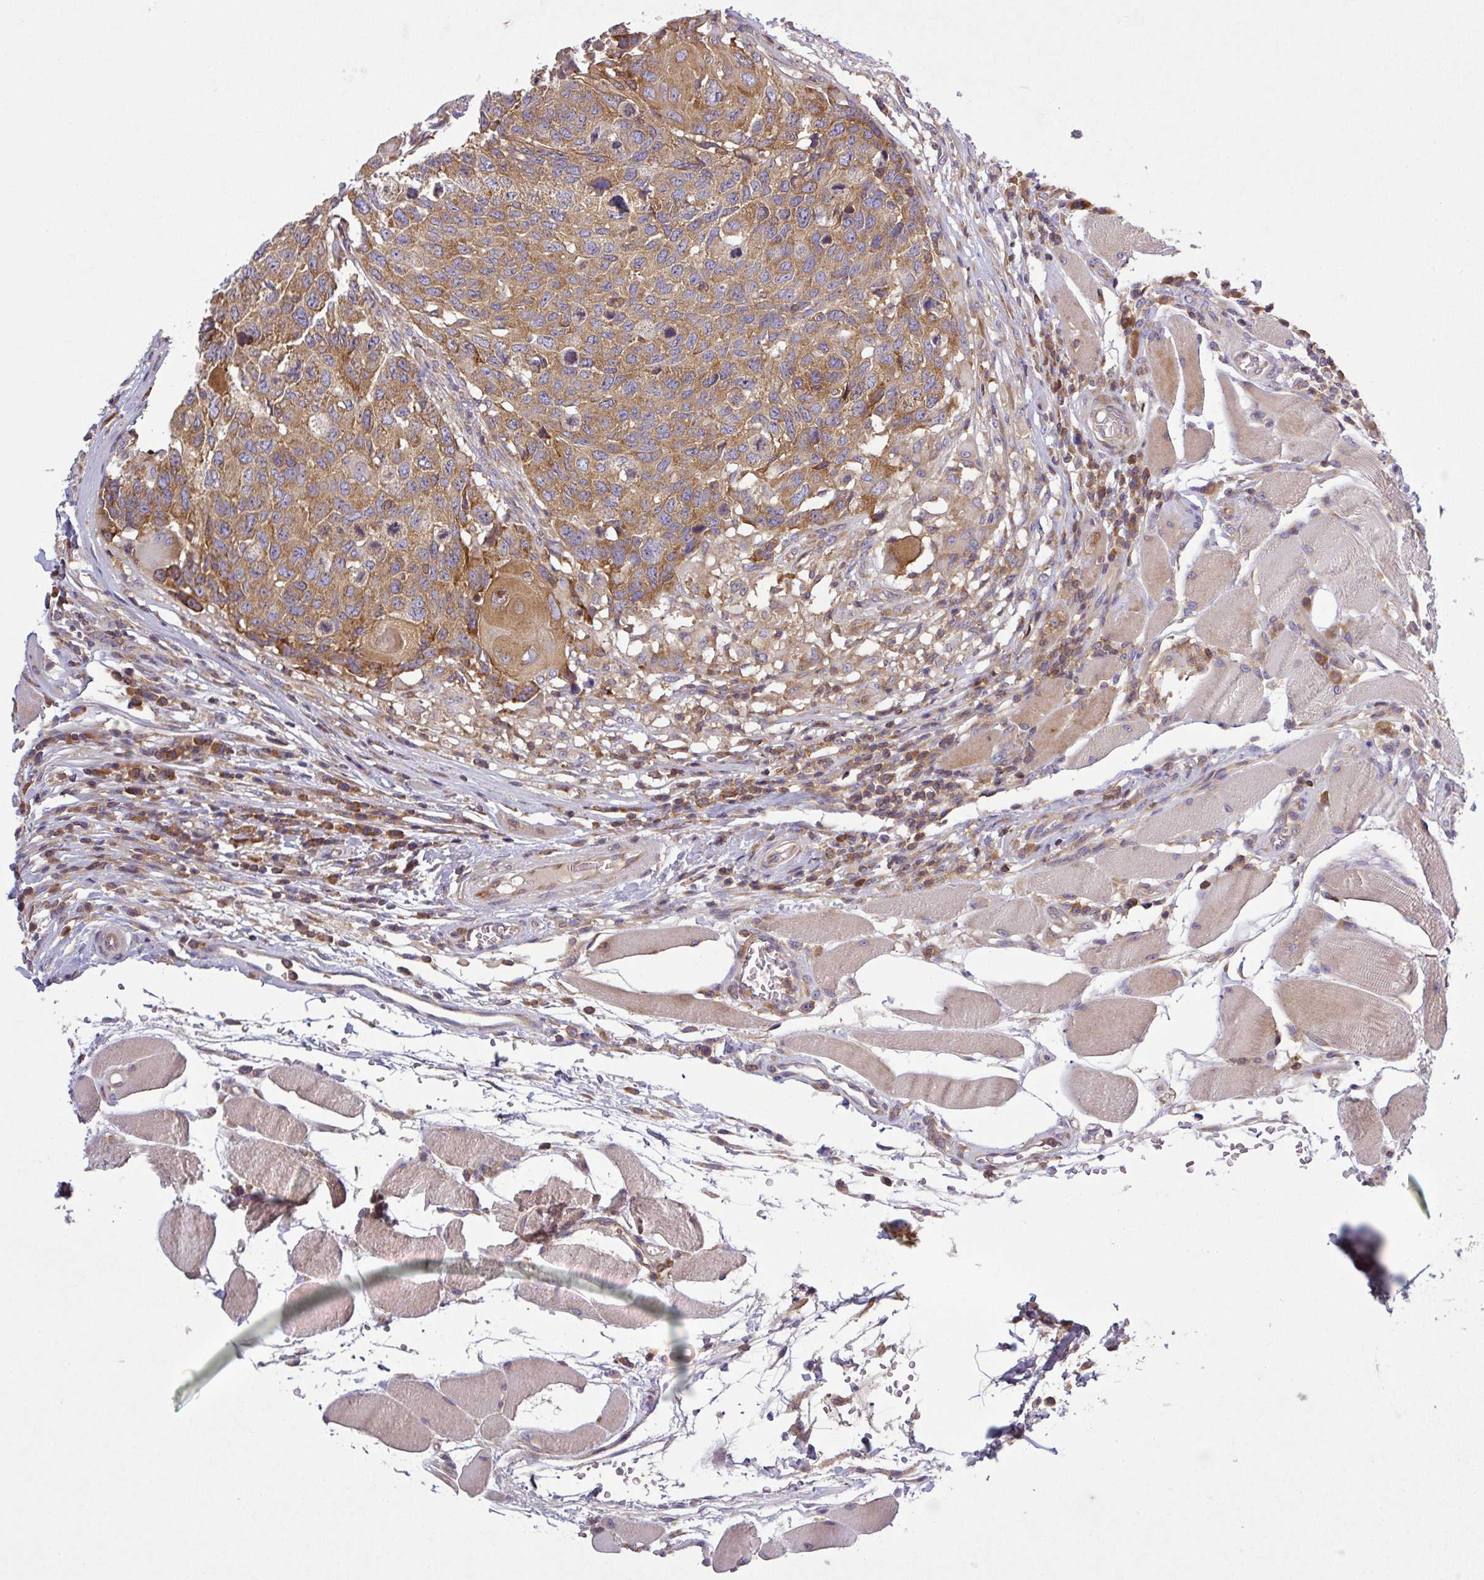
{"staining": {"intensity": "moderate", "quantity": ">75%", "location": "cytoplasmic/membranous,nuclear"}, "tissue": "head and neck cancer", "cell_type": "Tumor cells", "image_type": "cancer", "snomed": [{"axis": "morphology", "description": "Squamous cell carcinoma, NOS"}, {"axis": "topography", "description": "Head-Neck"}], "caption": "Immunohistochemistry of head and neck squamous cell carcinoma reveals medium levels of moderate cytoplasmic/membranous and nuclear expression in about >75% of tumor cells.", "gene": "LRRC74B", "patient": {"sex": "male", "age": 66}}